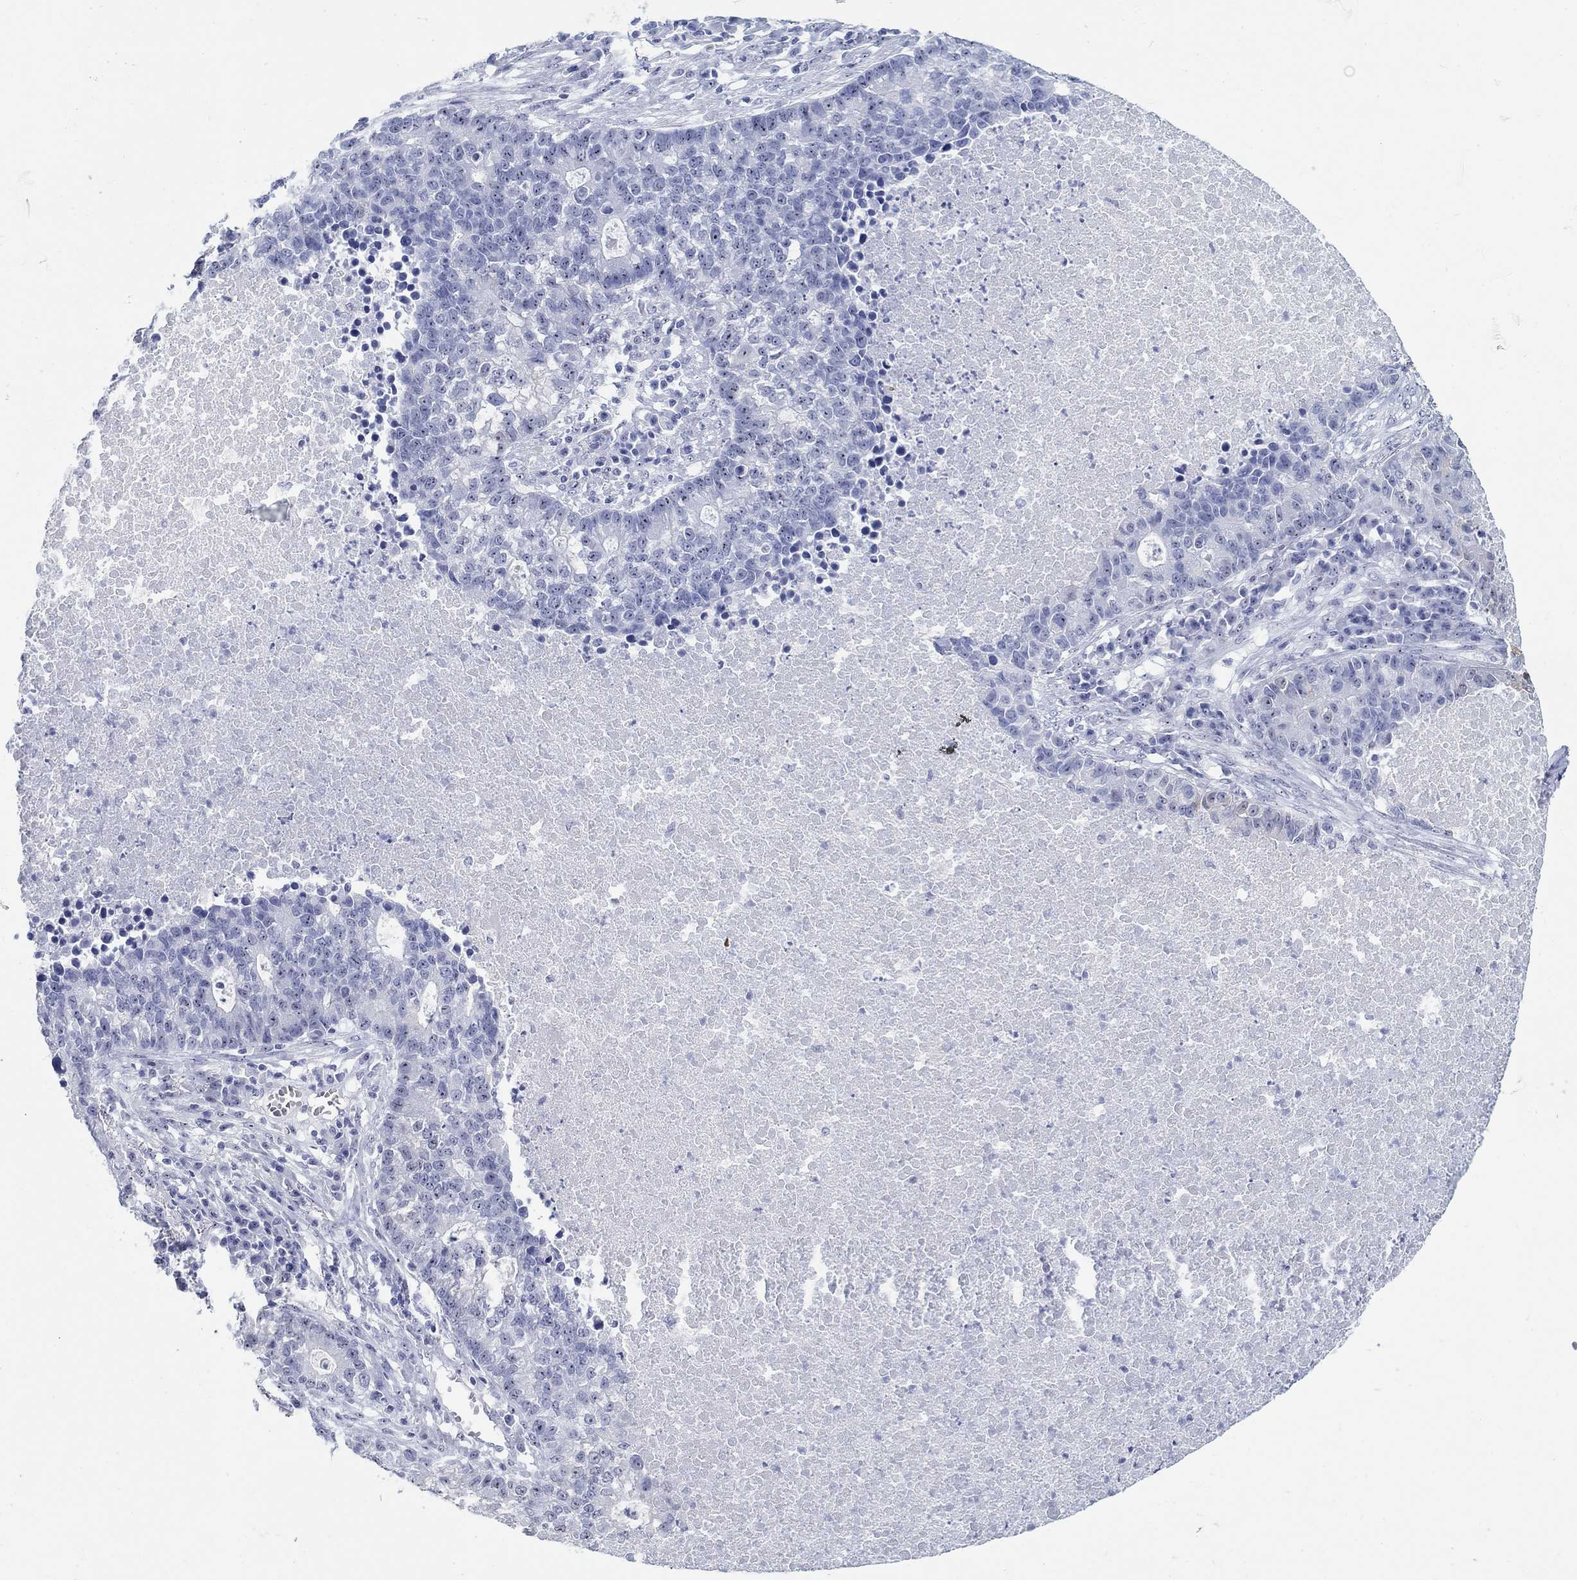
{"staining": {"intensity": "negative", "quantity": "none", "location": "none"}, "tissue": "lung cancer", "cell_type": "Tumor cells", "image_type": "cancer", "snomed": [{"axis": "morphology", "description": "Adenocarcinoma, NOS"}, {"axis": "topography", "description": "Lung"}], "caption": "Adenocarcinoma (lung) stained for a protein using immunohistochemistry shows no staining tumor cells.", "gene": "AKR1C2", "patient": {"sex": "male", "age": 57}}